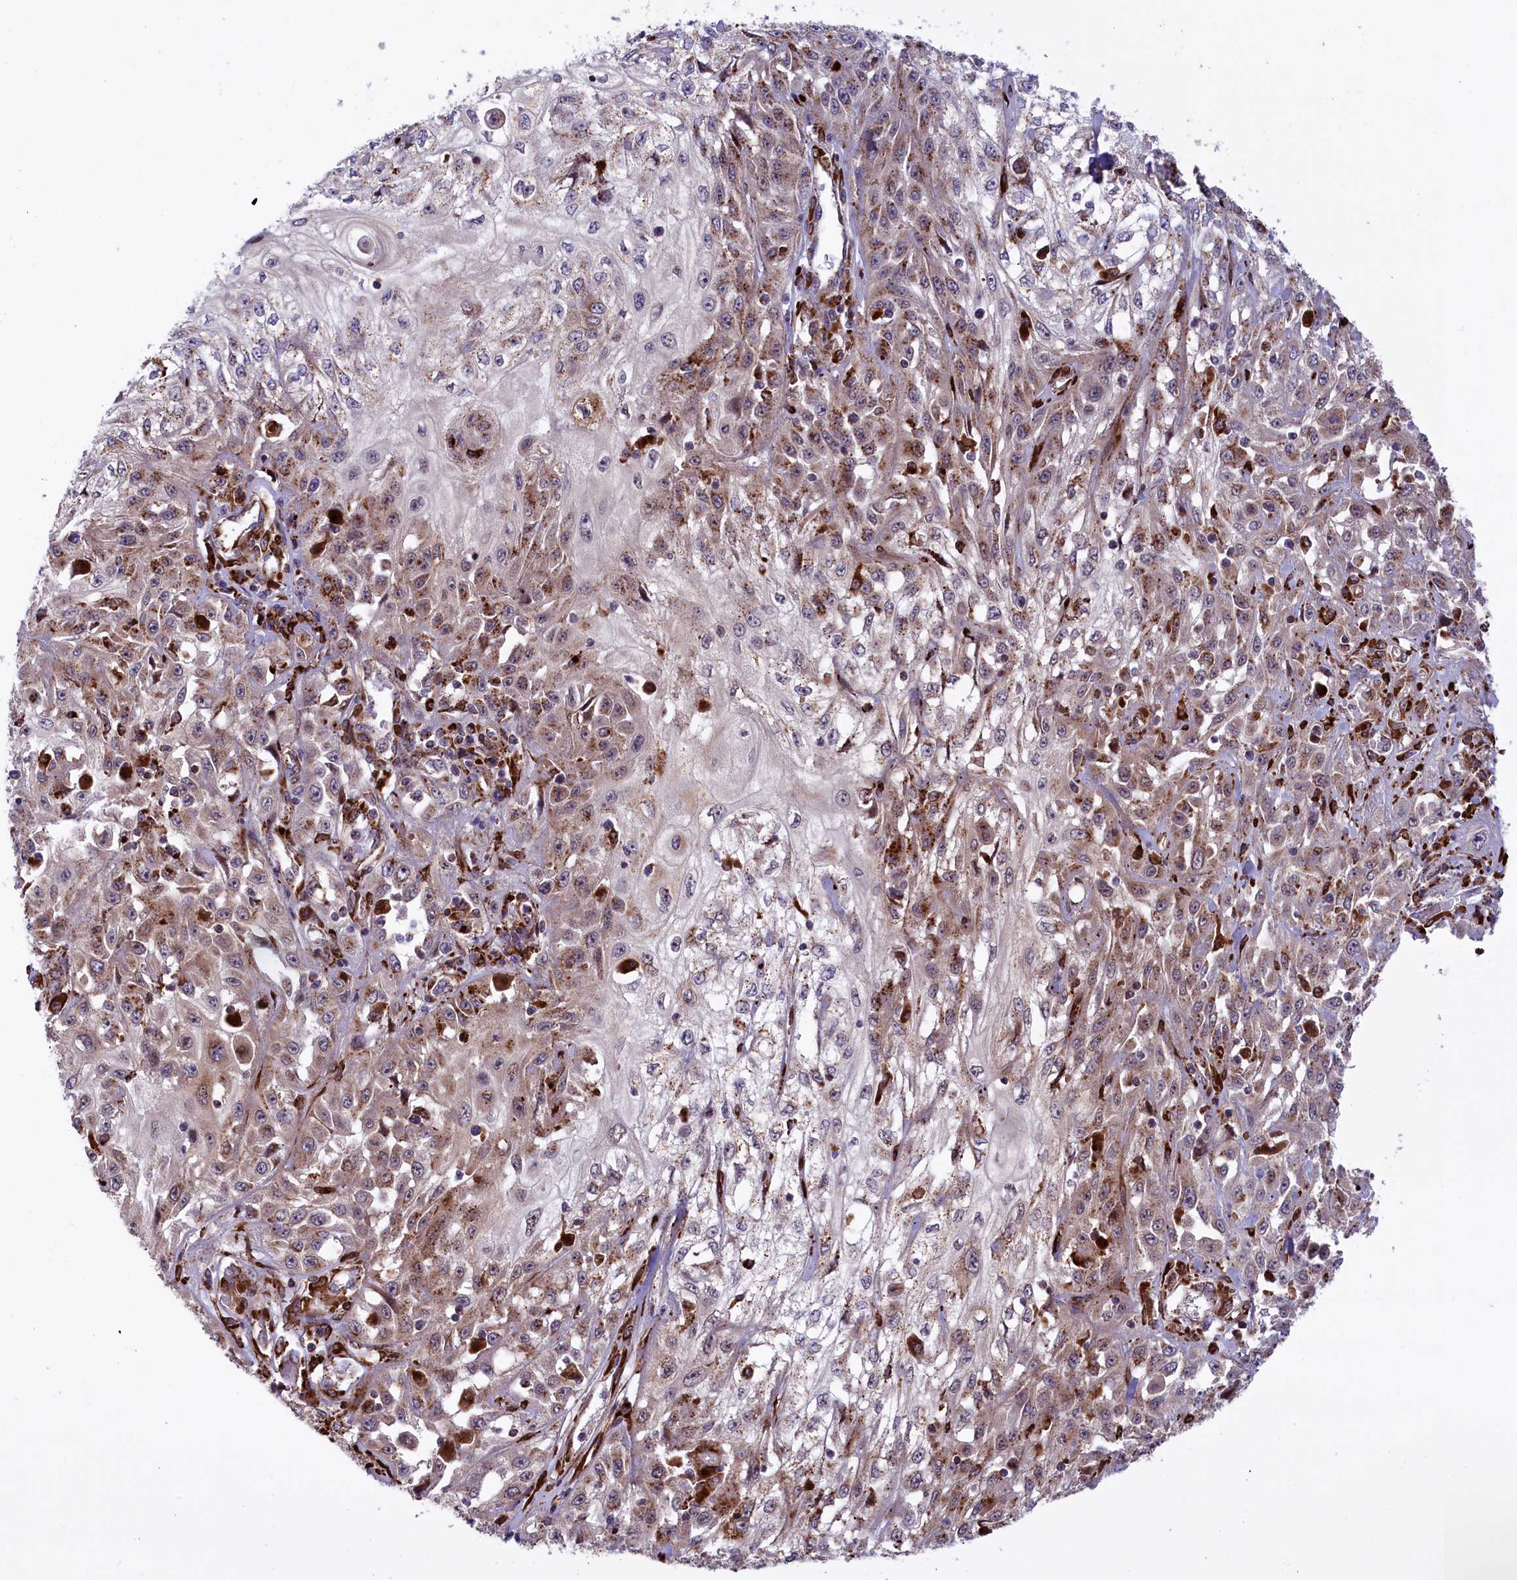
{"staining": {"intensity": "moderate", "quantity": "<25%", "location": "cytoplasmic/membranous"}, "tissue": "skin cancer", "cell_type": "Tumor cells", "image_type": "cancer", "snomed": [{"axis": "morphology", "description": "Squamous cell carcinoma, NOS"}, {"axis": "morphology", "description": "Squamous cell carcinoma, metastatic, NOS"}, {"axis": "topography", "description": "Skin"}, {"axis": "topography", "description": "Lymph node"}], "caption": "A high-resolution histopathology image shows immunohistochemistry (IHC) staining of skin cancer (metastatic squamous cell carcinoma), which exhibits moderate cytoplasmic/membranous staining in about <25% of tumor cells. Immunohistochemistry stains the protein in brown and the nuclei are stained blue.", "gene": "MAN2B1", "patient": {"sex": "male", "age": 75}}